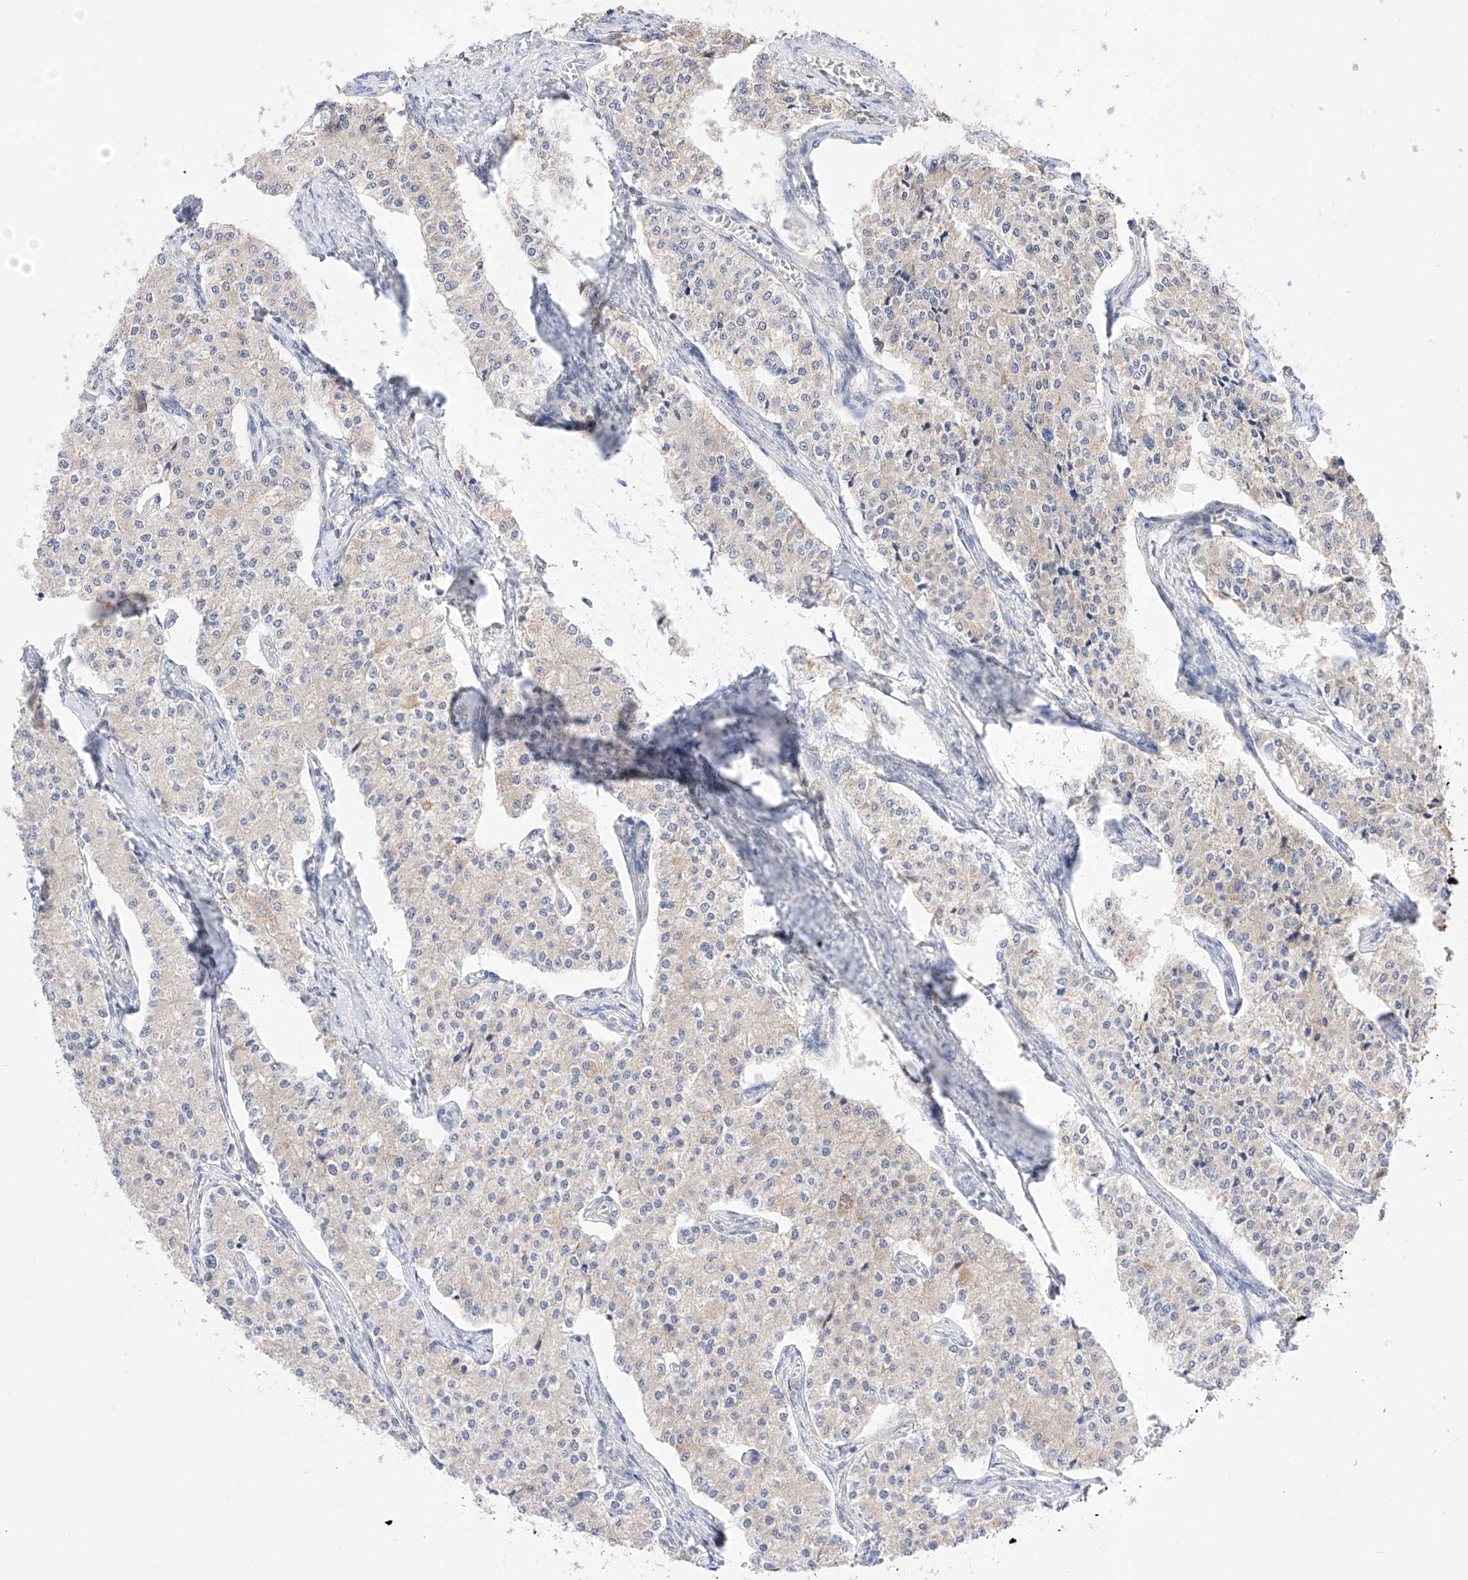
{"staining": {"intensity": "negative", "quantity": "none", "location": "none"}, "tissue": "carcinoid", "cell_type": "Tumor cells", "image_type": "cancer", "snomed": [{"axis": "morphology", "description": "Carcinoid, malignant, NOS"}, {"axis": "topography", "description": "Colon"}], "caption": "High magnification brightfield microscopy of malignant carcinoid stained with DAB (brown) and counterstained with hematoxylin (blue): tumor cells show no significant expression.", "gene": "KTI12", "patient": {"sex": "female", "age": 52}}